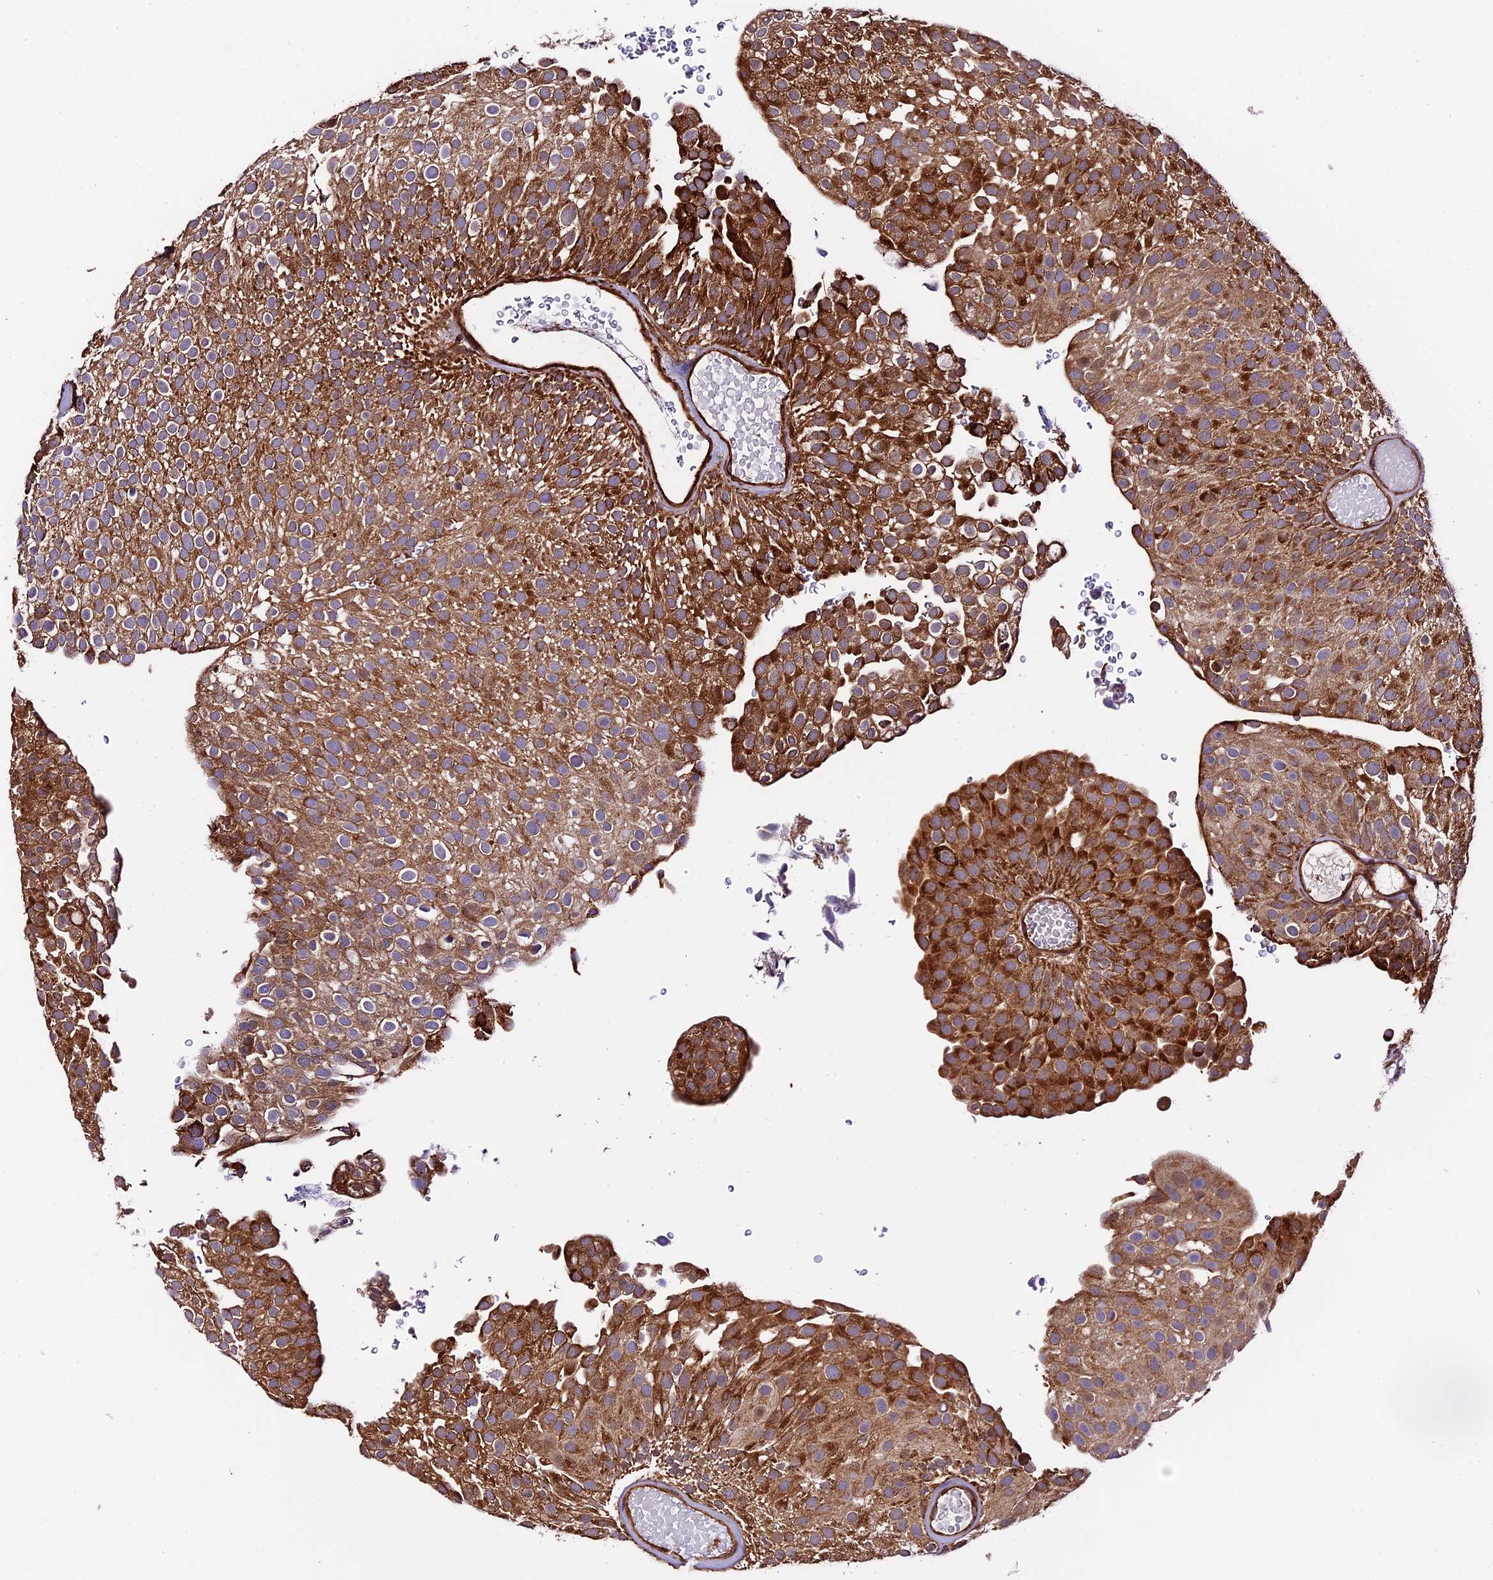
{"staining": {"intensity": "strong", "quantity": ">75%", "location": "cytoplasmic/membranous"}, "tissue": "urothelial cancer", "cell_type": "Tumor cells", "image_type": "cancer", "snomed": [{"axis": "morphology", "description": "Urothelial carcinoma, Low grade"}, {"axis": "topography", "description": "Urinary bladder"}], "caption": "Protein staining reveals strong cytoplasmic/membranous staining in approximately >75% of tumor cells in urothelial carcinoma (low-grade). The protein of interest is shown in brown color, while the nuclei are stained blue.", "gene": "HERPUD1", "patient": {"sex": "male", "age": 78}}